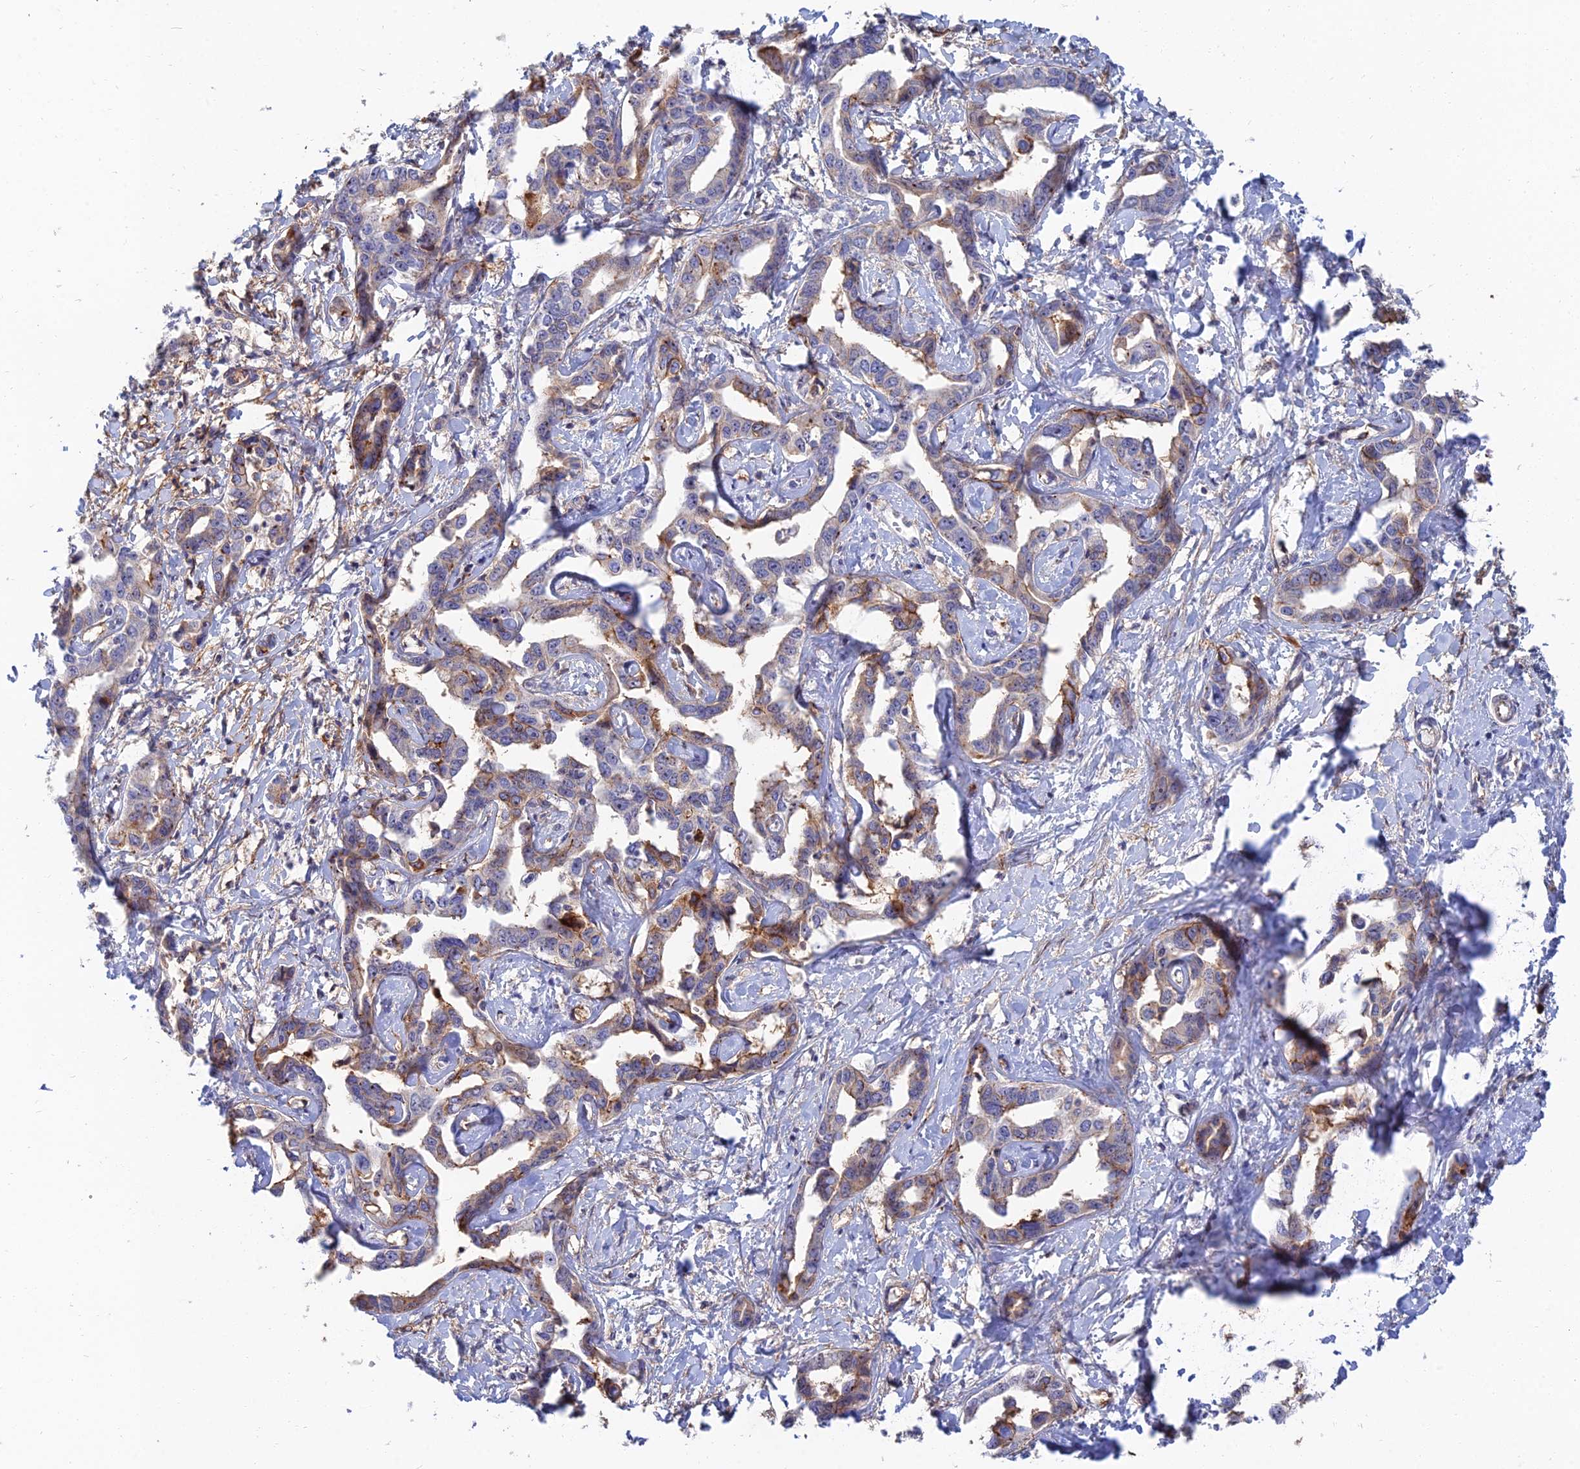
{"staining": {"intensity": "moderate", "quantity": "25%-75%", "location": "cytoplasmic/membranous"}, "tissue": "liver cancer", "cell_type": "Tumor cells", "image_type": "cancer", "snomed": [{"axis": "morphology", "description": "Cholangiocarcinoma"}, {"axis": "topography", "description": "Liver"}], "caption": "This is a photomicrograph of immunohistochemistry (IHC) staining of liver cancer, which shows moderate staining in the cytoplasmic/membranous of tumor cells.", "gene": "TRIM43B", "patient": {"sex": "male", "age": 59}}